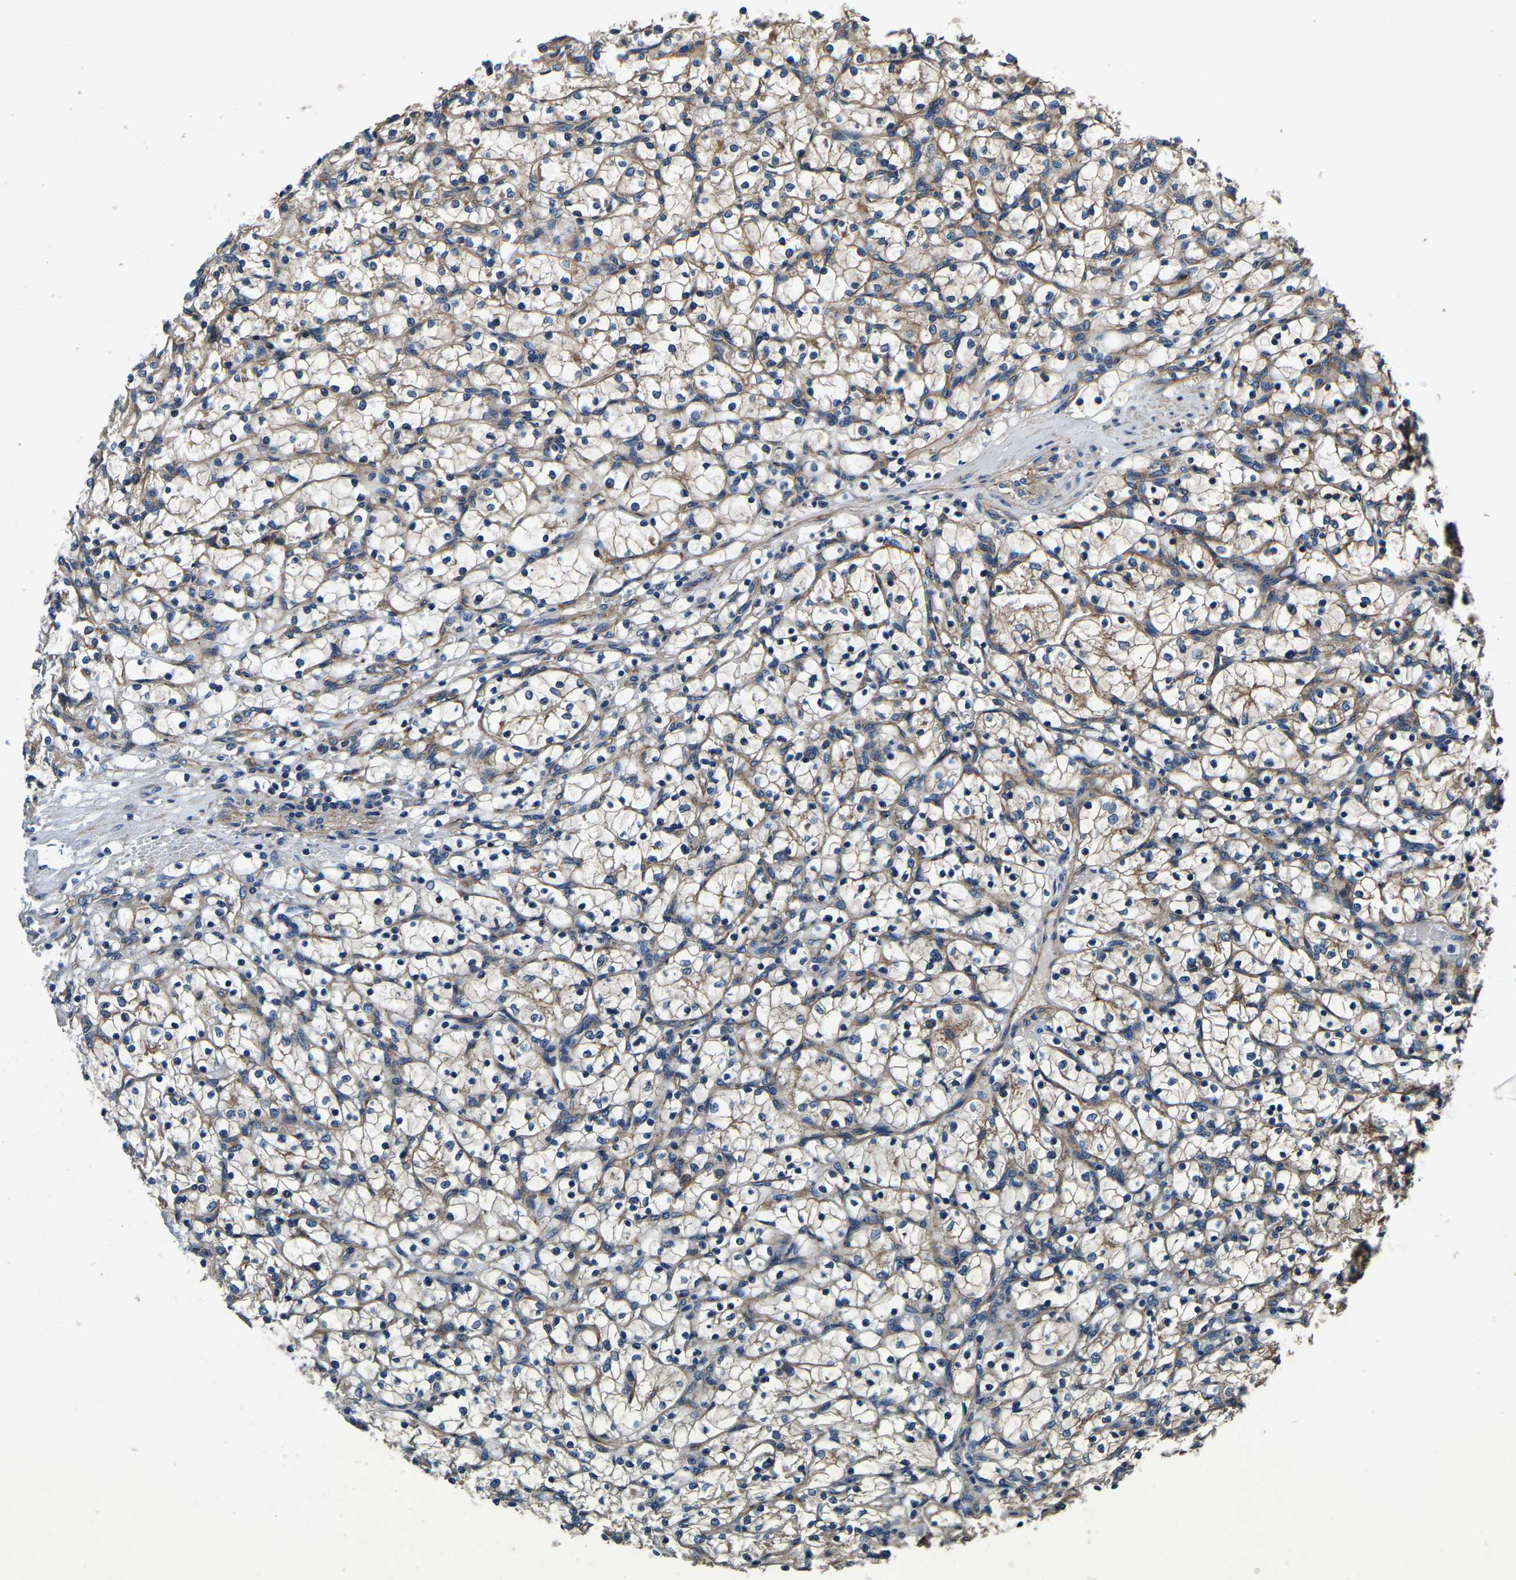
{"staining": {"intensity": "weak", "quantity": ">75%", "location": "cytoplasmic/membranous"}, "tissue": "renal cancer", "cell_type": "Tumor cells", "image_type": "cancer", "snomed": [{"axis": "morphology", "description": "Adenocarcinoma, NOS"}, {"axis": "topography", "description": "Kidney"}], "caption": "Human renal adenocarcinoma stained for a protein (brown) reveals weak cytoplasmic/membranous positive expression in approximately >75% of tumor cells.", "gene": "SH3GLB1", "patient": {"sex": "female", "age": 69}}